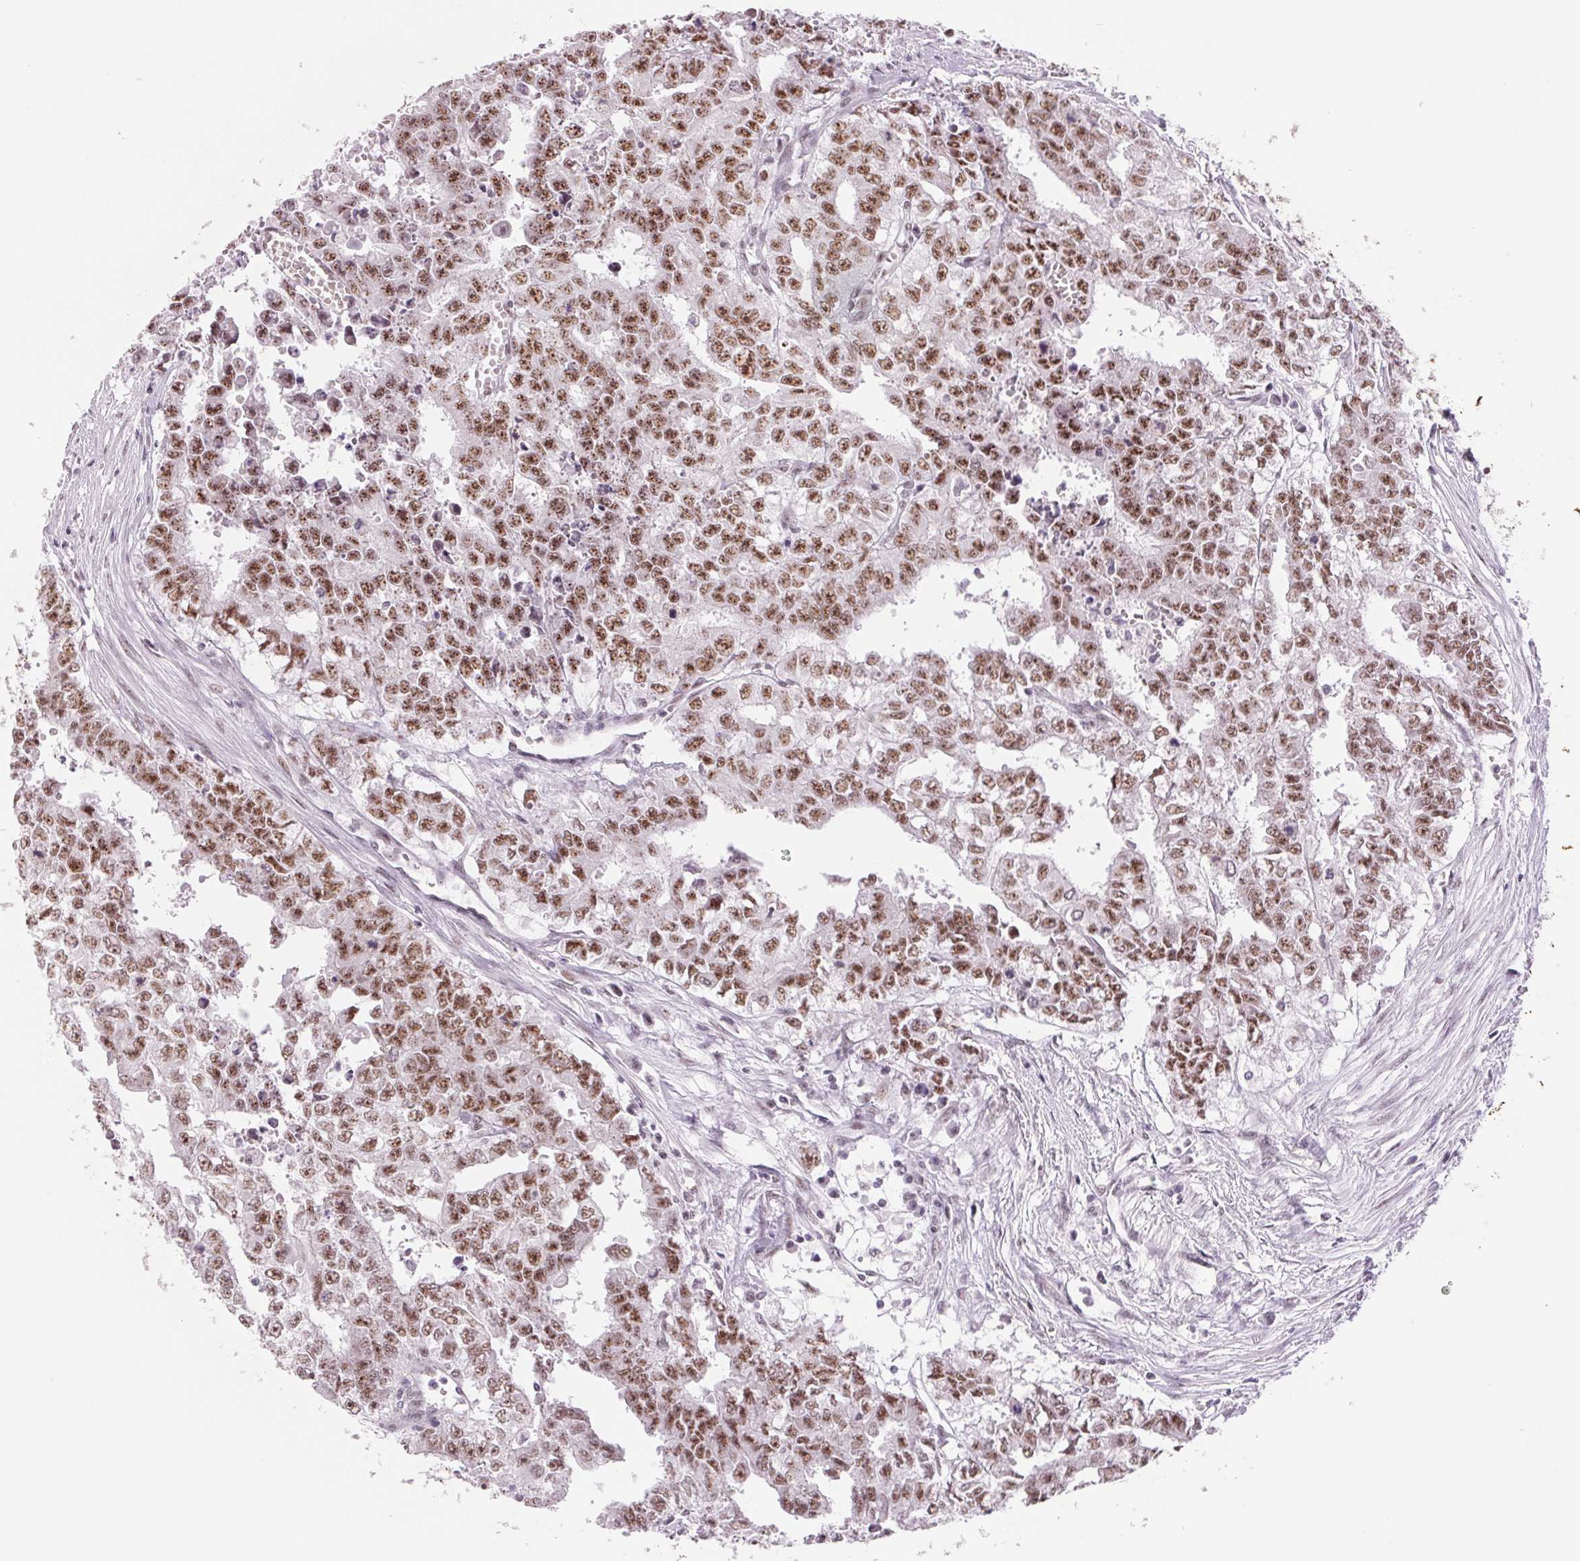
{"staining": {"intensity": "moderate", "quantity": ">75%", "location": "nuclear"}, "tissue": "testis cancer", "cell_type": "Tumor cells", "image_type": "cancer", "snomed": [{"axis": "morphology", "description": "Carcinoma, Embryonal, NOS"}, {"axis": "morphology", "description": "Teratoma, malignant, NOS"}, {"axis": "topography", "description": "Testis"}], "caption": "A brown stain highlights moderate nuclear staining of a protein in human testis cancer (embryonal carcinoma) tumor cells. The staining was performed using DAB (3,3'-diaminobenzidine), with brown indicating positive protein expression. Nuclei are stained blue with hematoxylin.", "gene": "ZC3H14", "patient": {"sex": "male", "age": 24}}